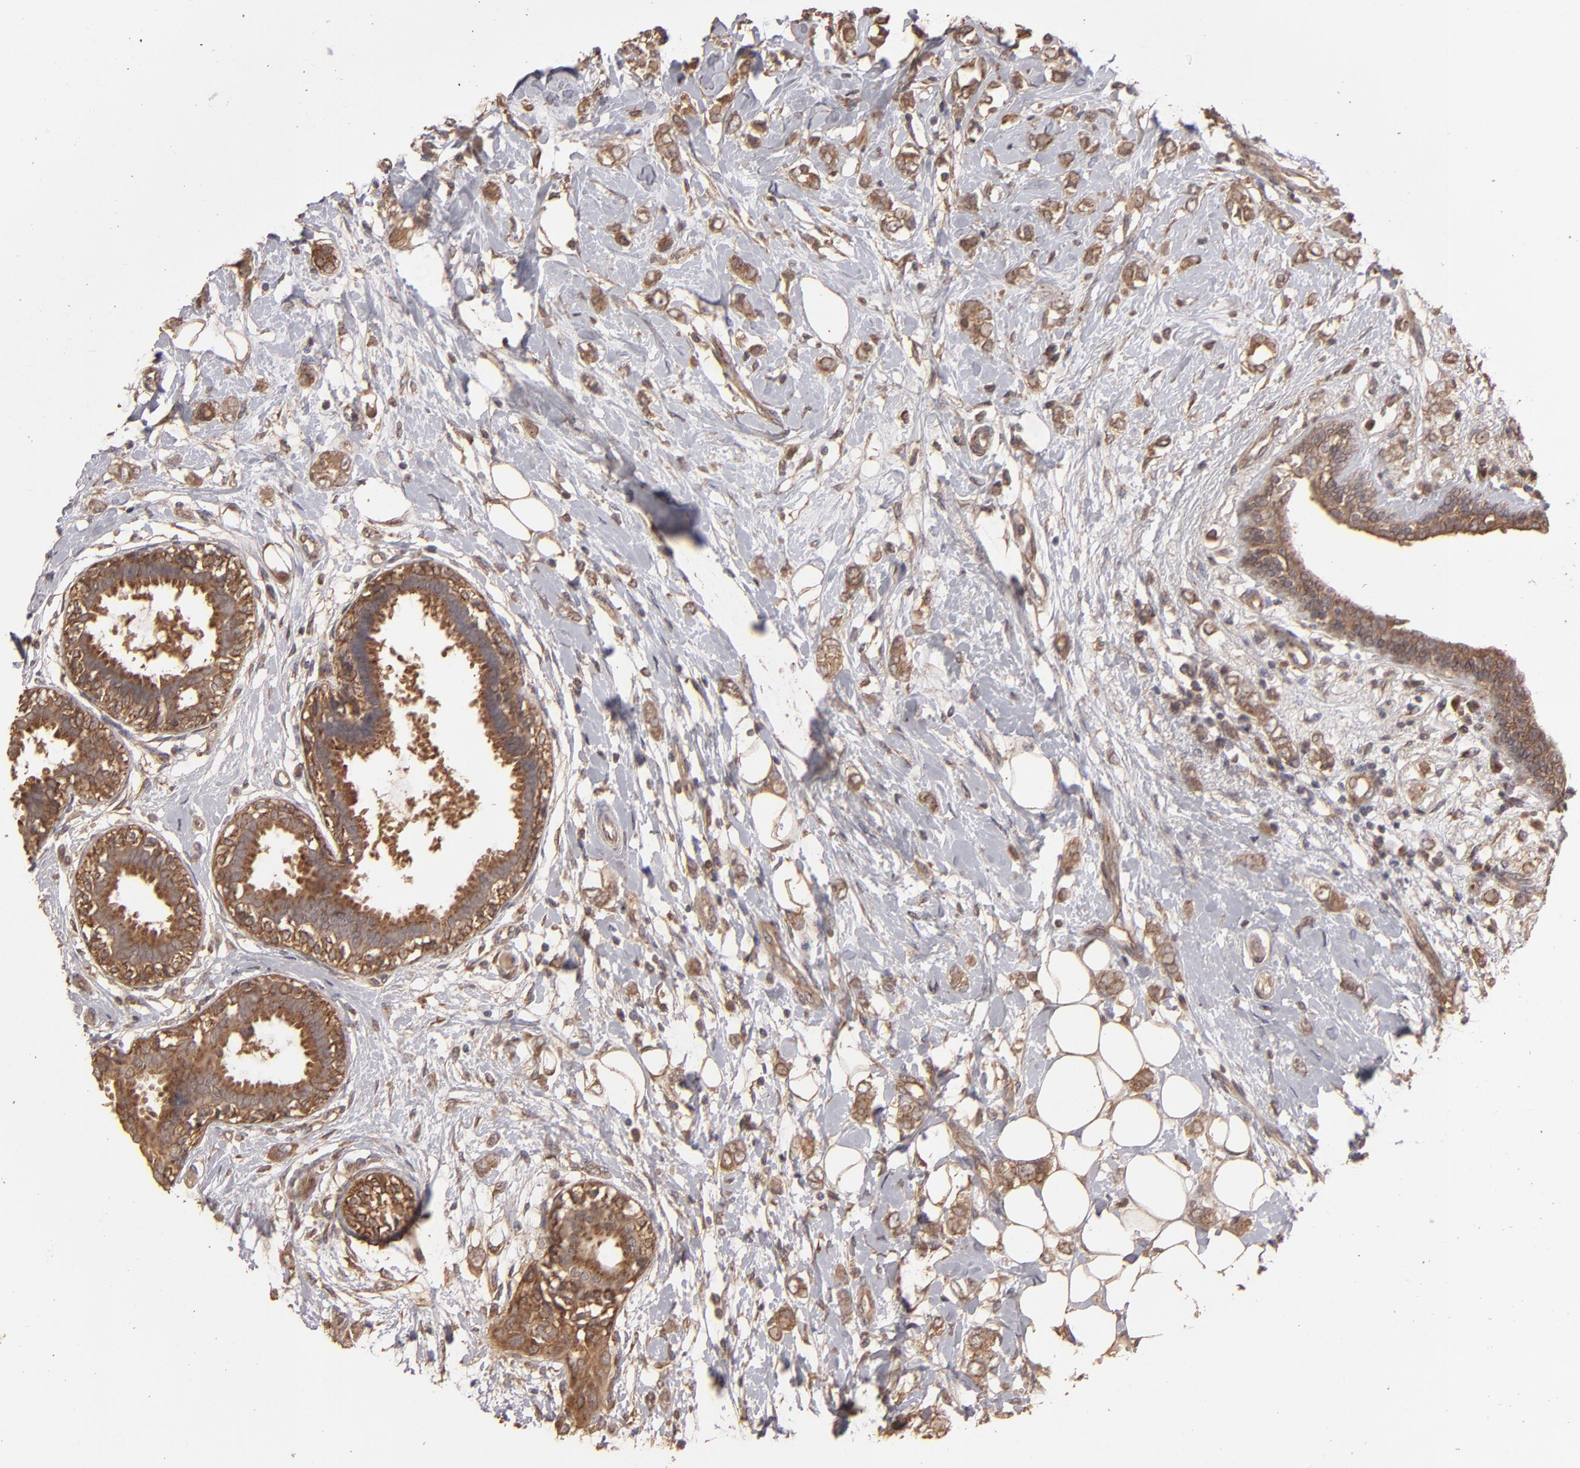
{"staining": {"intensity": "weak", "quantity": ">75%", "location": "cytoplasmic/membranous"}, "tissue": "breast cancer", "cell_type": "Tumor cells", "image_type": "cancer", "snomed": [{"axis": "morphology", "description": "Normal tissue, NOS"}, {"axis": "morphology", "description": "Lobular carcinoma"}, {"axis": "topography", "description": "Breast"}], "caption": "Protein analysis of lobular carcinoma (breast) tissue shows weak cytoplasmic/membranous positivity in about >75% of tumor cells. The protein is shown in brown color, while the nuclei are stained blue.", "gene": "MMP2", "patient": {"sex": "female", "age": 47}}